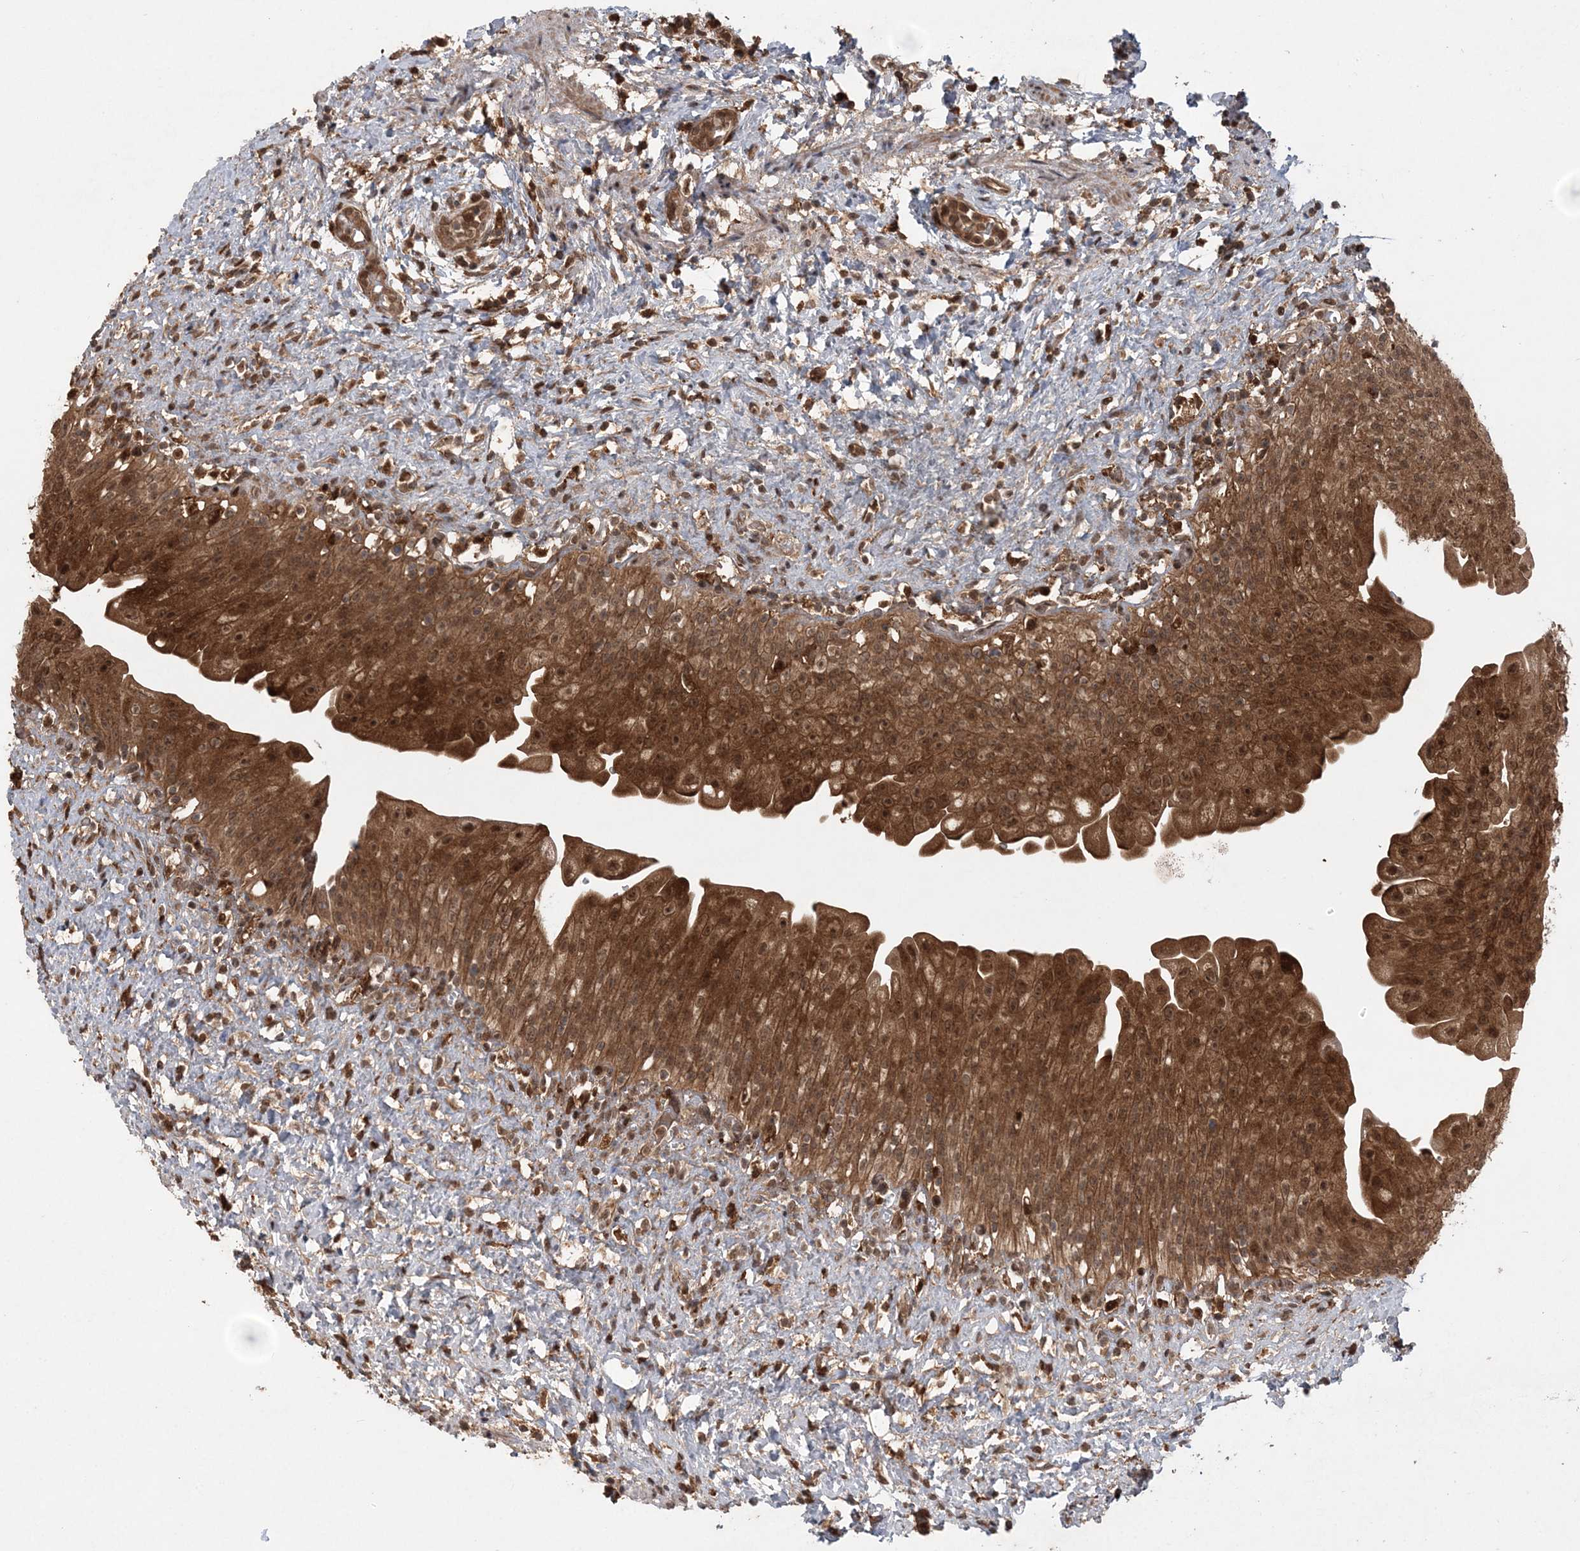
{"staining": {"intensity": "strong", "quantity": ">75%", "location": "cytoplasmic/membranous,nuclear"}, "tissue": "urinary bladder", "cell_type": "Urothelial cells", "image_type": "normal", "snomed": [{"axis": "morphology", "description": "Normal tissue, NOS"}, {"axis": "topography", "description": "Urinary bladder"}], "caption": "Immunohistochemistry (DAB (3,3'-diaminobenzidine)) staining of normal urinary bladder exhibits strong cytoplasmic/membranous,nuclear protein staining in approximately >75% of urothelial cells.", "gene": "LACC1", "patient": {"sex": "female", "age": 27}}